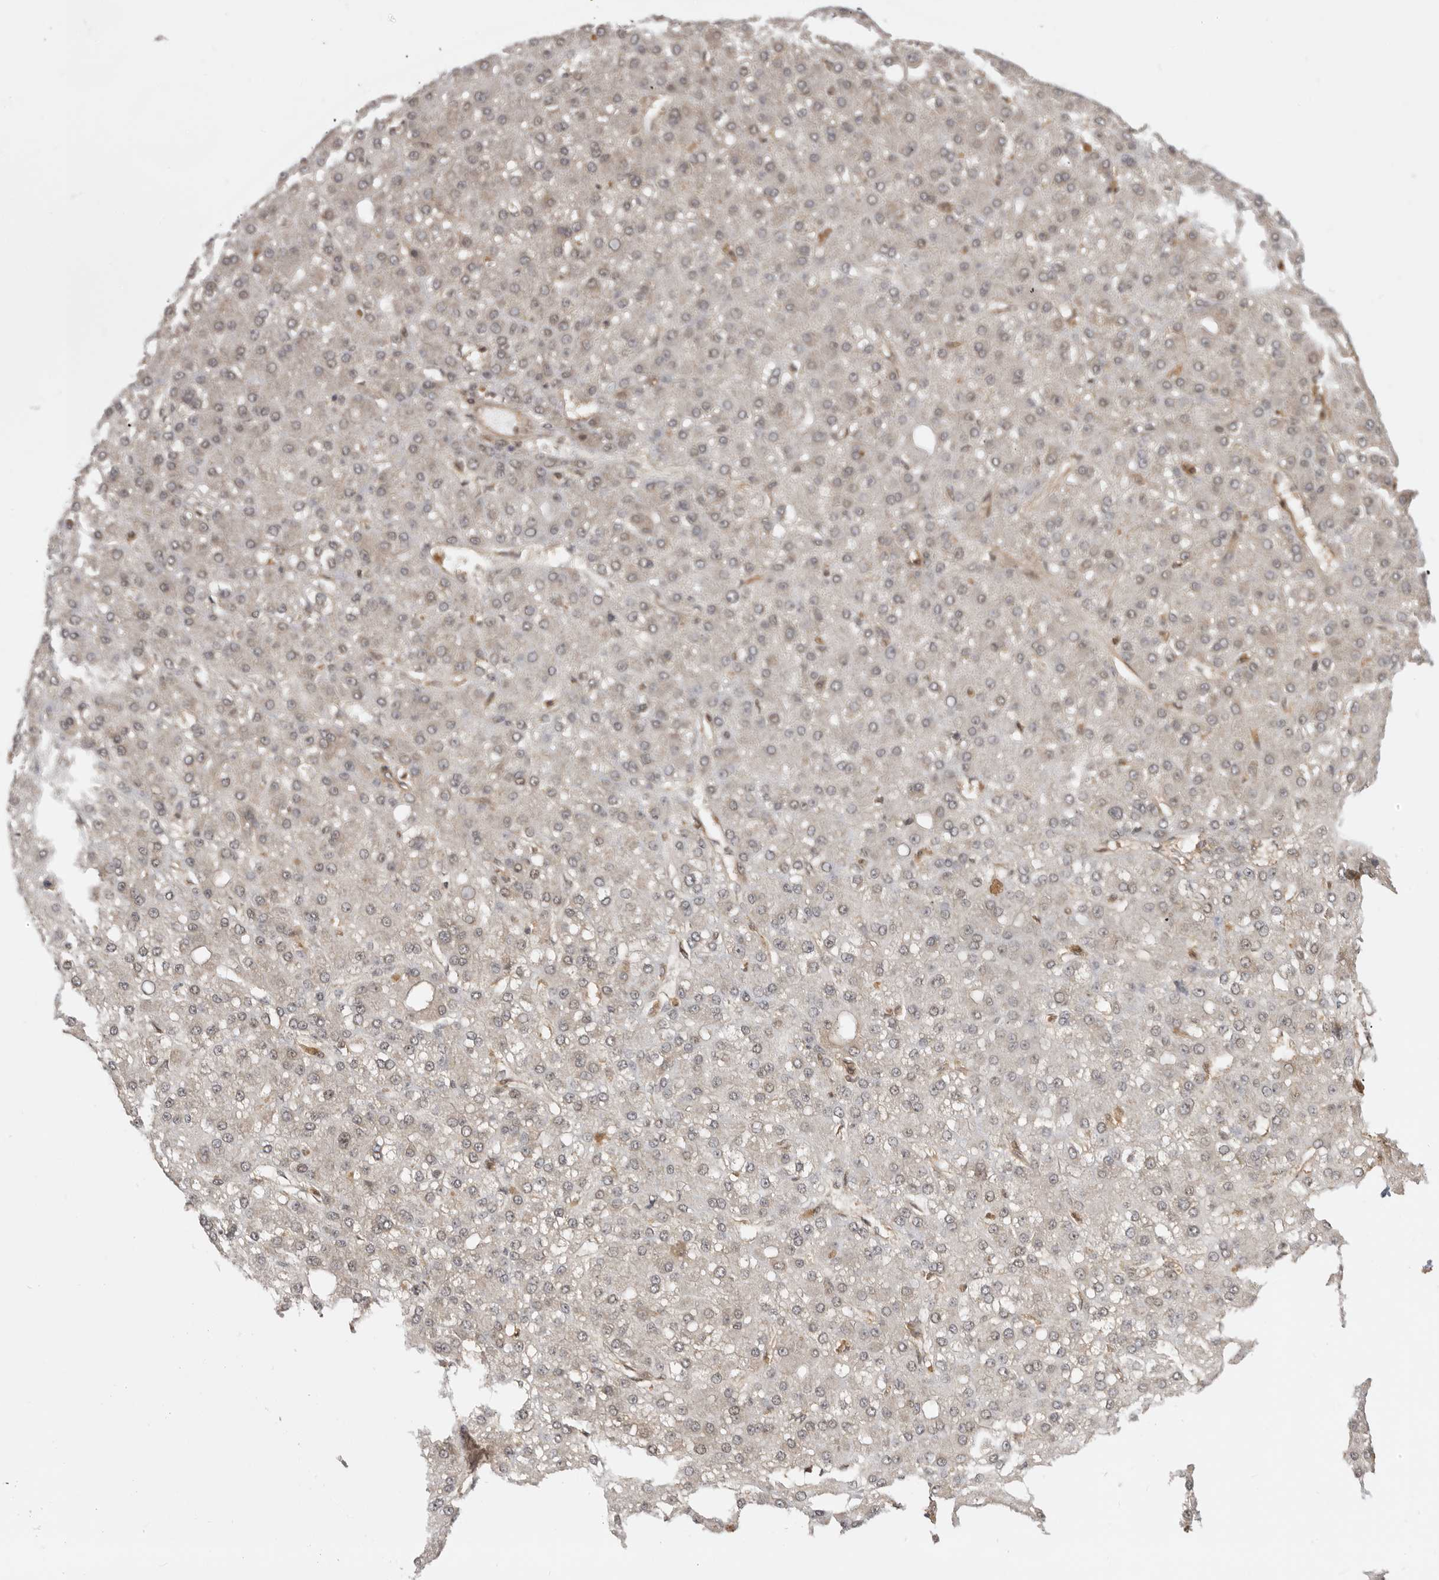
{"staining": {"intensity": "weak", "quantity": "25%-75%", "location": "nuclear"}, "tissue": "liver cancer", "cell_type": "Tumor cells", "image_type": "cancer", "snomed": [{"axis": "morphology", "description": "Carcinoma, Hepatocellular, NOS"}, {"axis": "topography", "description": "Liver"}], "caption": "Brown immunohistochemical staining in hepatocellular carcinoma (liver) displays weak nuclear expression in approximately 25%-75% of tumor cells.", "gene": "ADPRS", "patient": {"sex": "male", "age": 67}}